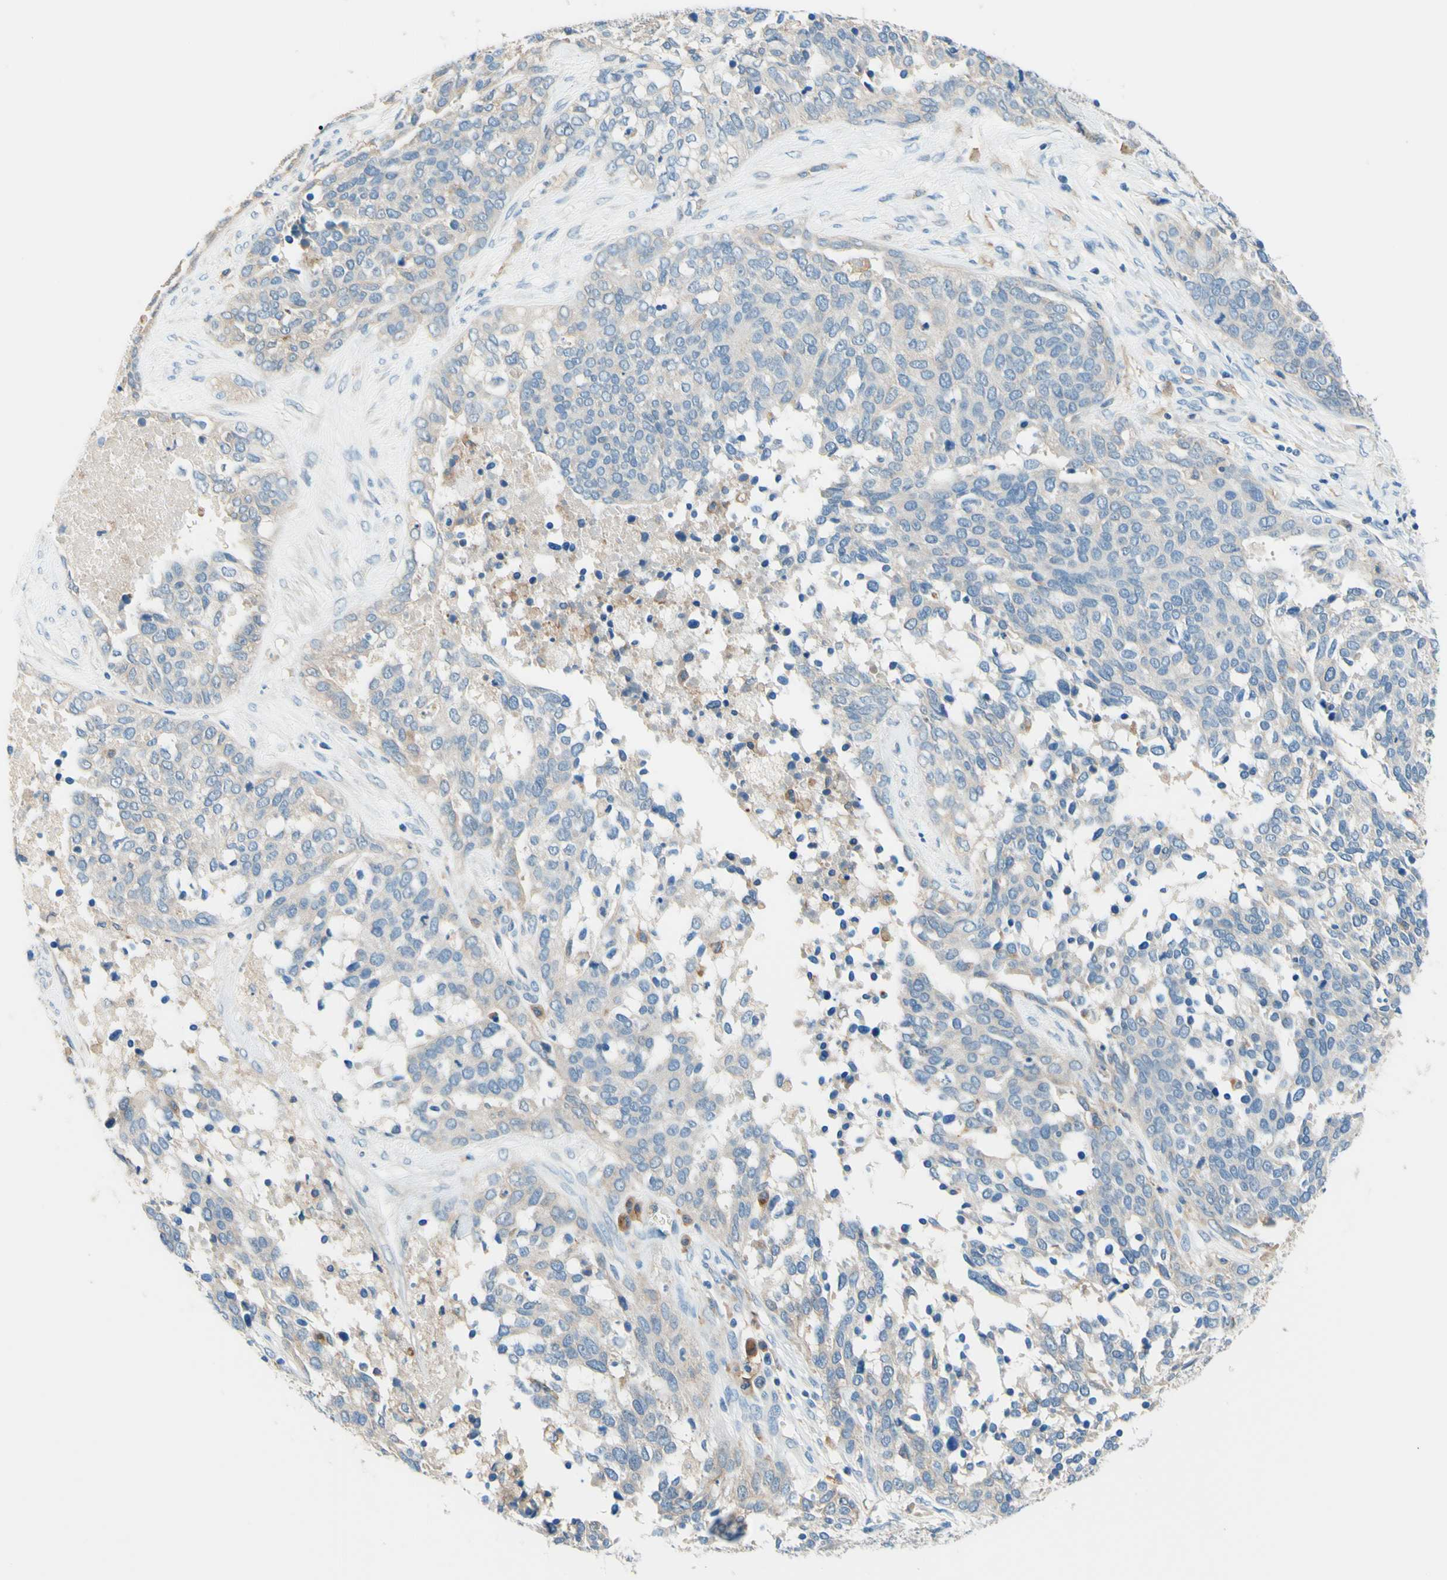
{"staining": {"intensity": "weak", "quantity": "25%-75%", "location": "cytoplasmic/membranous"}, "tissue": "ovarian cancer", "cell_type": "Tumor cells", "image_type": "cancer", "snomed": [{"axis": "morphology", "description": "Cystadenocarcinoma, serous, NOS"}, {"axis": "topography", "description": "Ovary"}], "caption": "DAB (3,3'-diaminobenzidine) immunohistochemical staining of human serous cystadenocarcinoma (ovarian) exhibits weak cytoplasmic/membranous protein expression in approximately 25%-75% of tumor cells.", "gene": "SIGLEC9", "patient": {"sex": "female", "age": 44}}